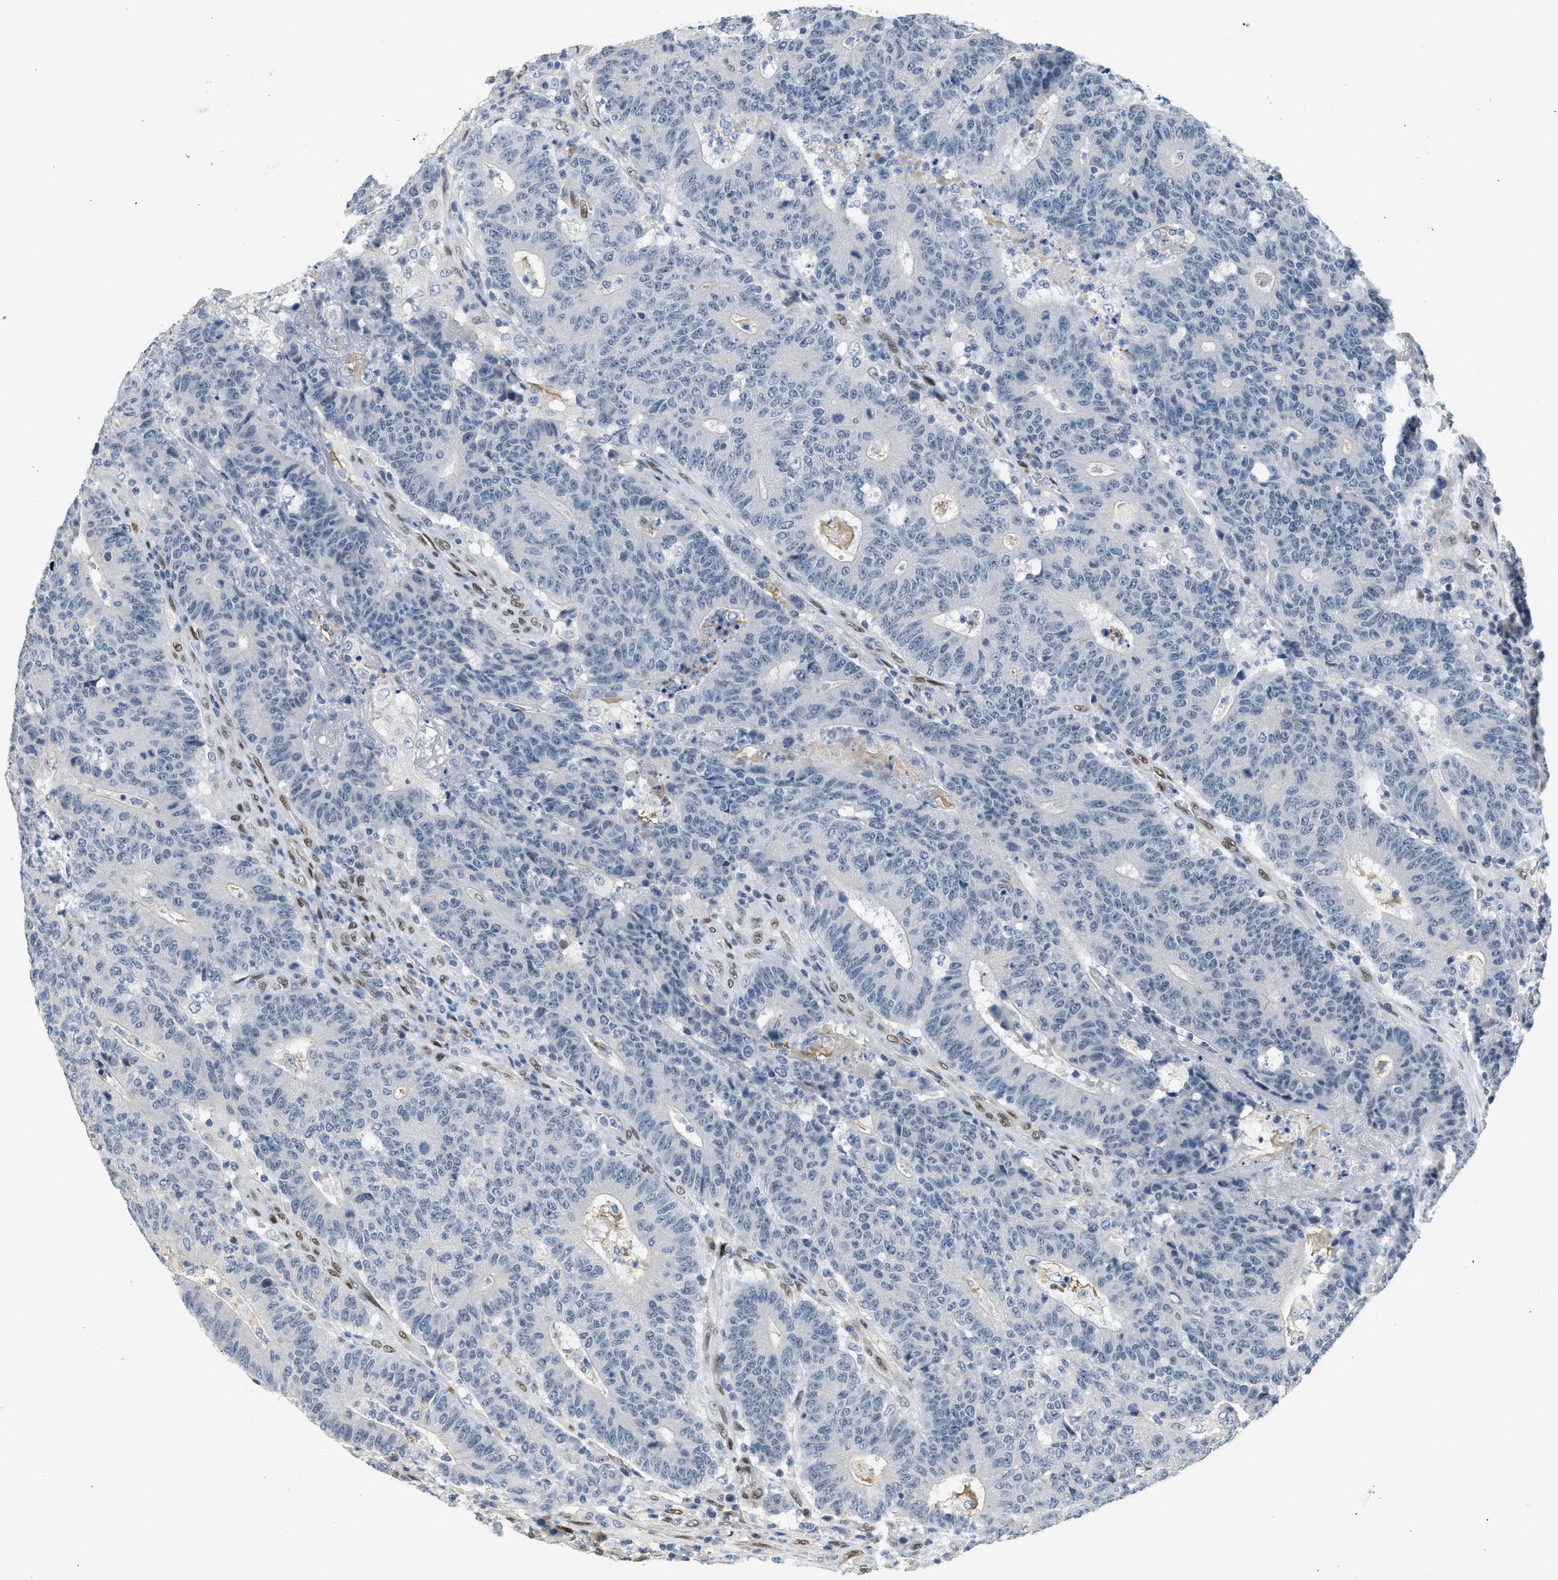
{"staining": {"intensity": "negative", "quantity": "none", "location": "none"}, "tissue": "colorectal cancer", "cell_type": "Tumor cells", "image_type": "cancer", "snomed": [{"axis": "morphology", "description": "Normal tissue, NOS"}, {"axis": "morphology", "description": "Adenocarcinoma, NOS"}, {"axis": "topography", "description": "Colon"}], "caption": "Immunohistochemistry image of colorectal cancer (adenocarcinoma) stained for a protein (brown), which reveals no expression in tumor cells.", "gene": "ZBTB20", "patient": {"sex": "female", "age": 75}}